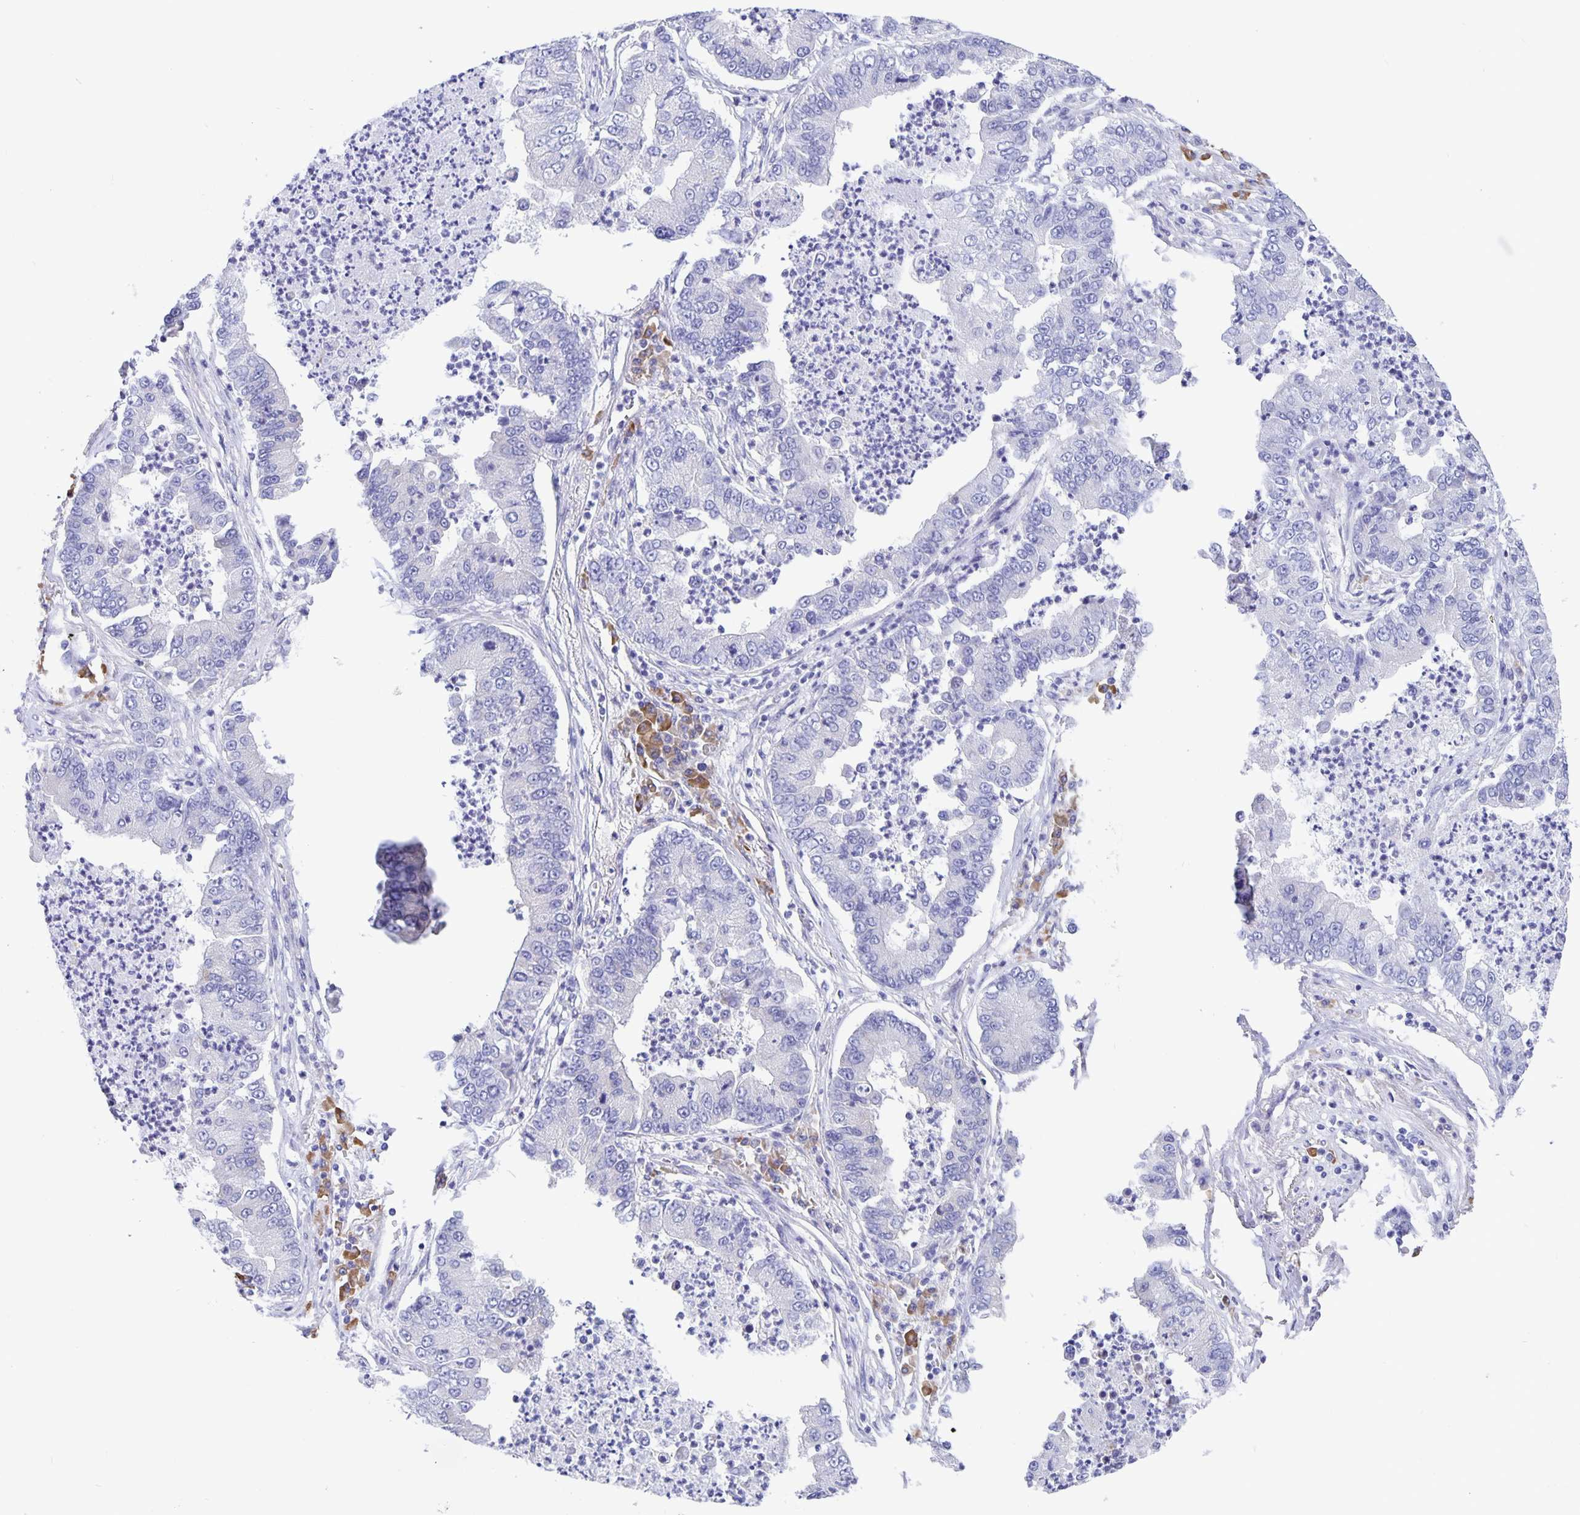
{"staining": {"intensity": "negative", "quantity": "none", "location": "none"}, "tissue": "lung cancer", "cell_type": "Tumor cells", "image_type": "cancer", "snomed": [{"axis": "morphology", "description": "Adenocarcinoma, NOS"}, {"axis": "topography", "description": "Lung"}], "caption": "Micrograph shows no significant protein staining in tumor cells of lung cancer (adenocarcinoma).", "gene": "ERMN", "patient": {"sex": "female", "age": 57}}